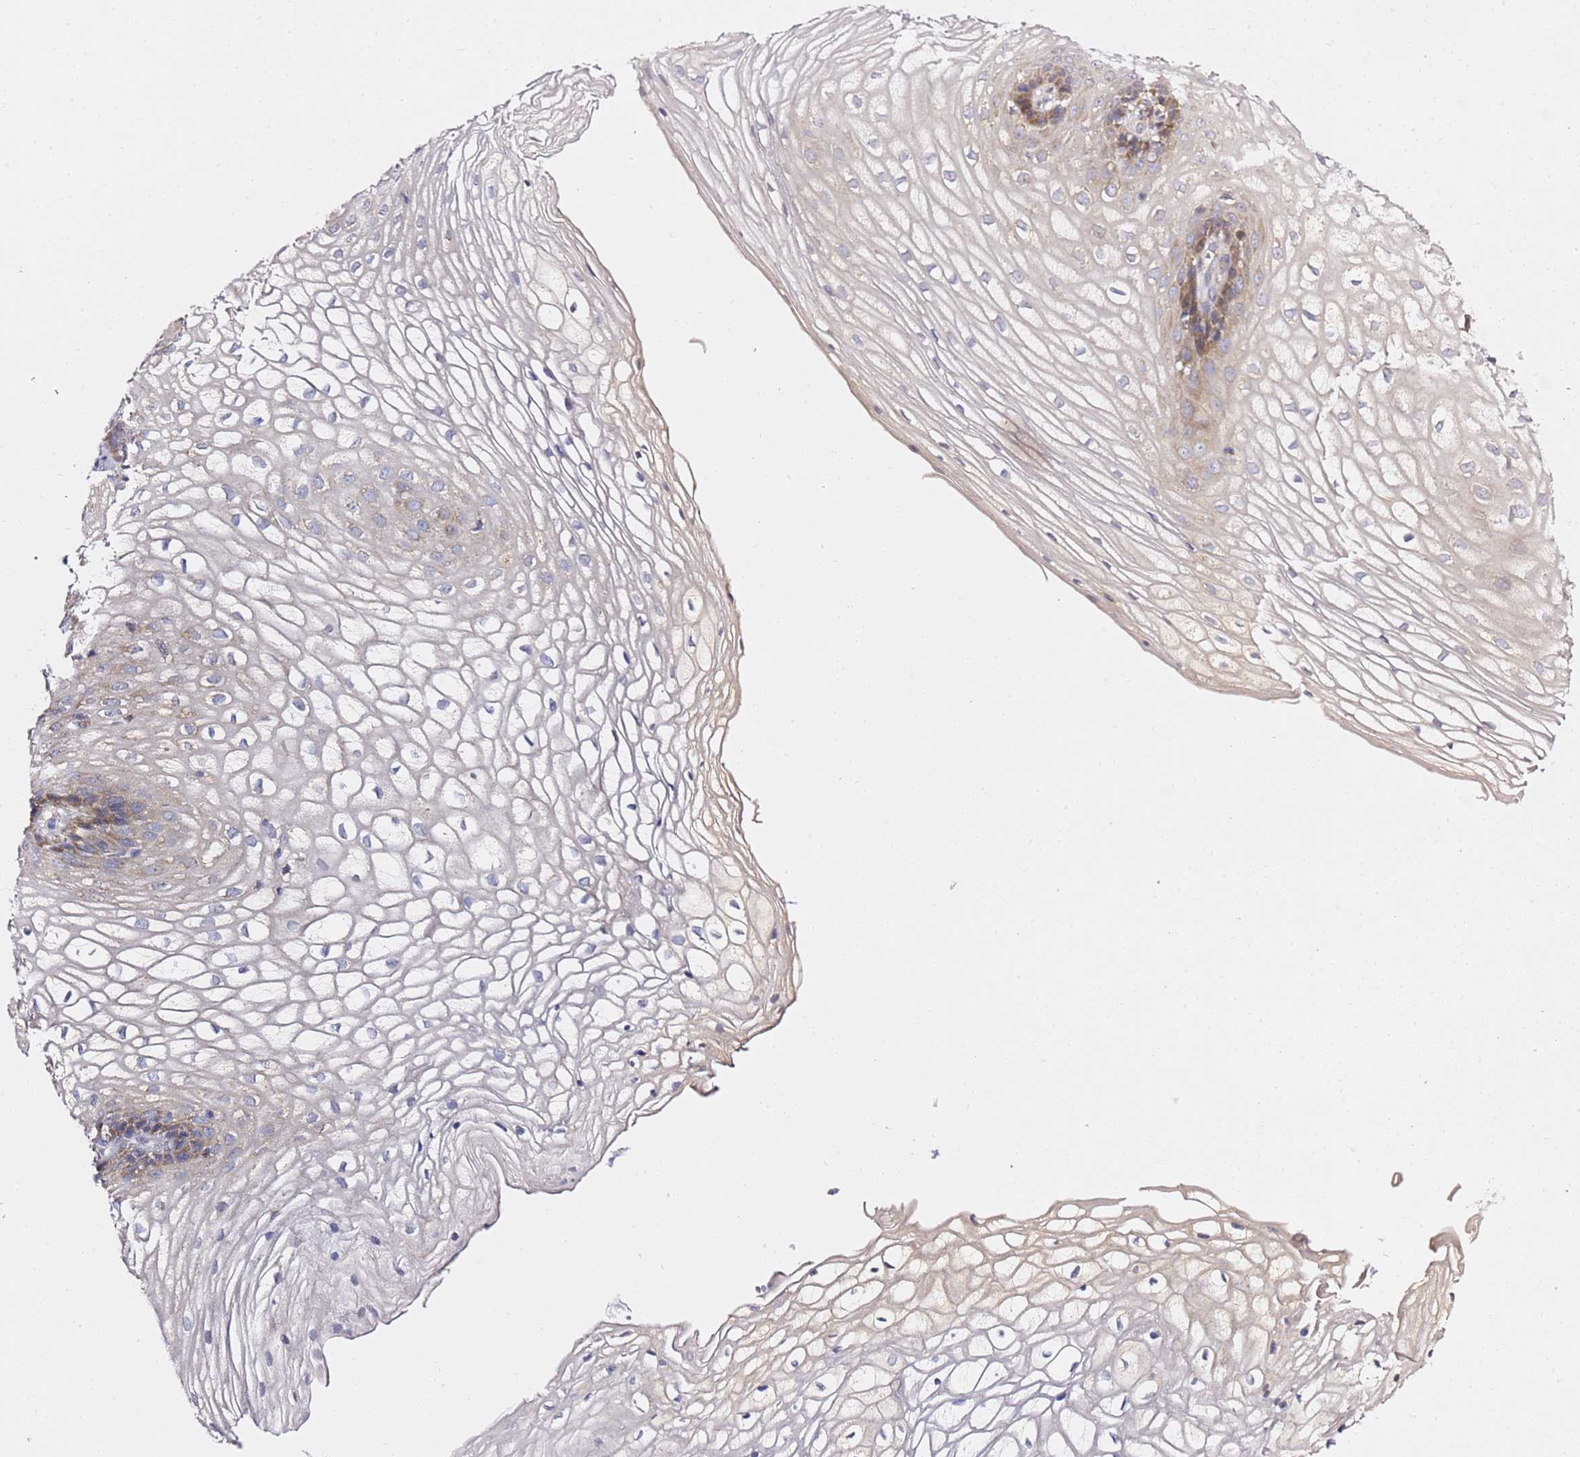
{"staining": {"intensity": "moderate", "quantity": "<25%", "location": "cytoplasmic/membranous"}, "tissue": "vagina", "cell_type": "Squamous epithelial cells", "image_type": "normal", "snomed": [{"axis": "morphology", "description": "Normal tissue, NOS"}, {"axis": "topography", "description": "Vagina"}], "caption": "The micrograph exhibits a brown stain indicating the presence of a protein in the cytoplasmic/membranous of squamous epithelial cells in vagina.", "gene": "C19orf12", "patient": {"sex": "female", "age": 34}}